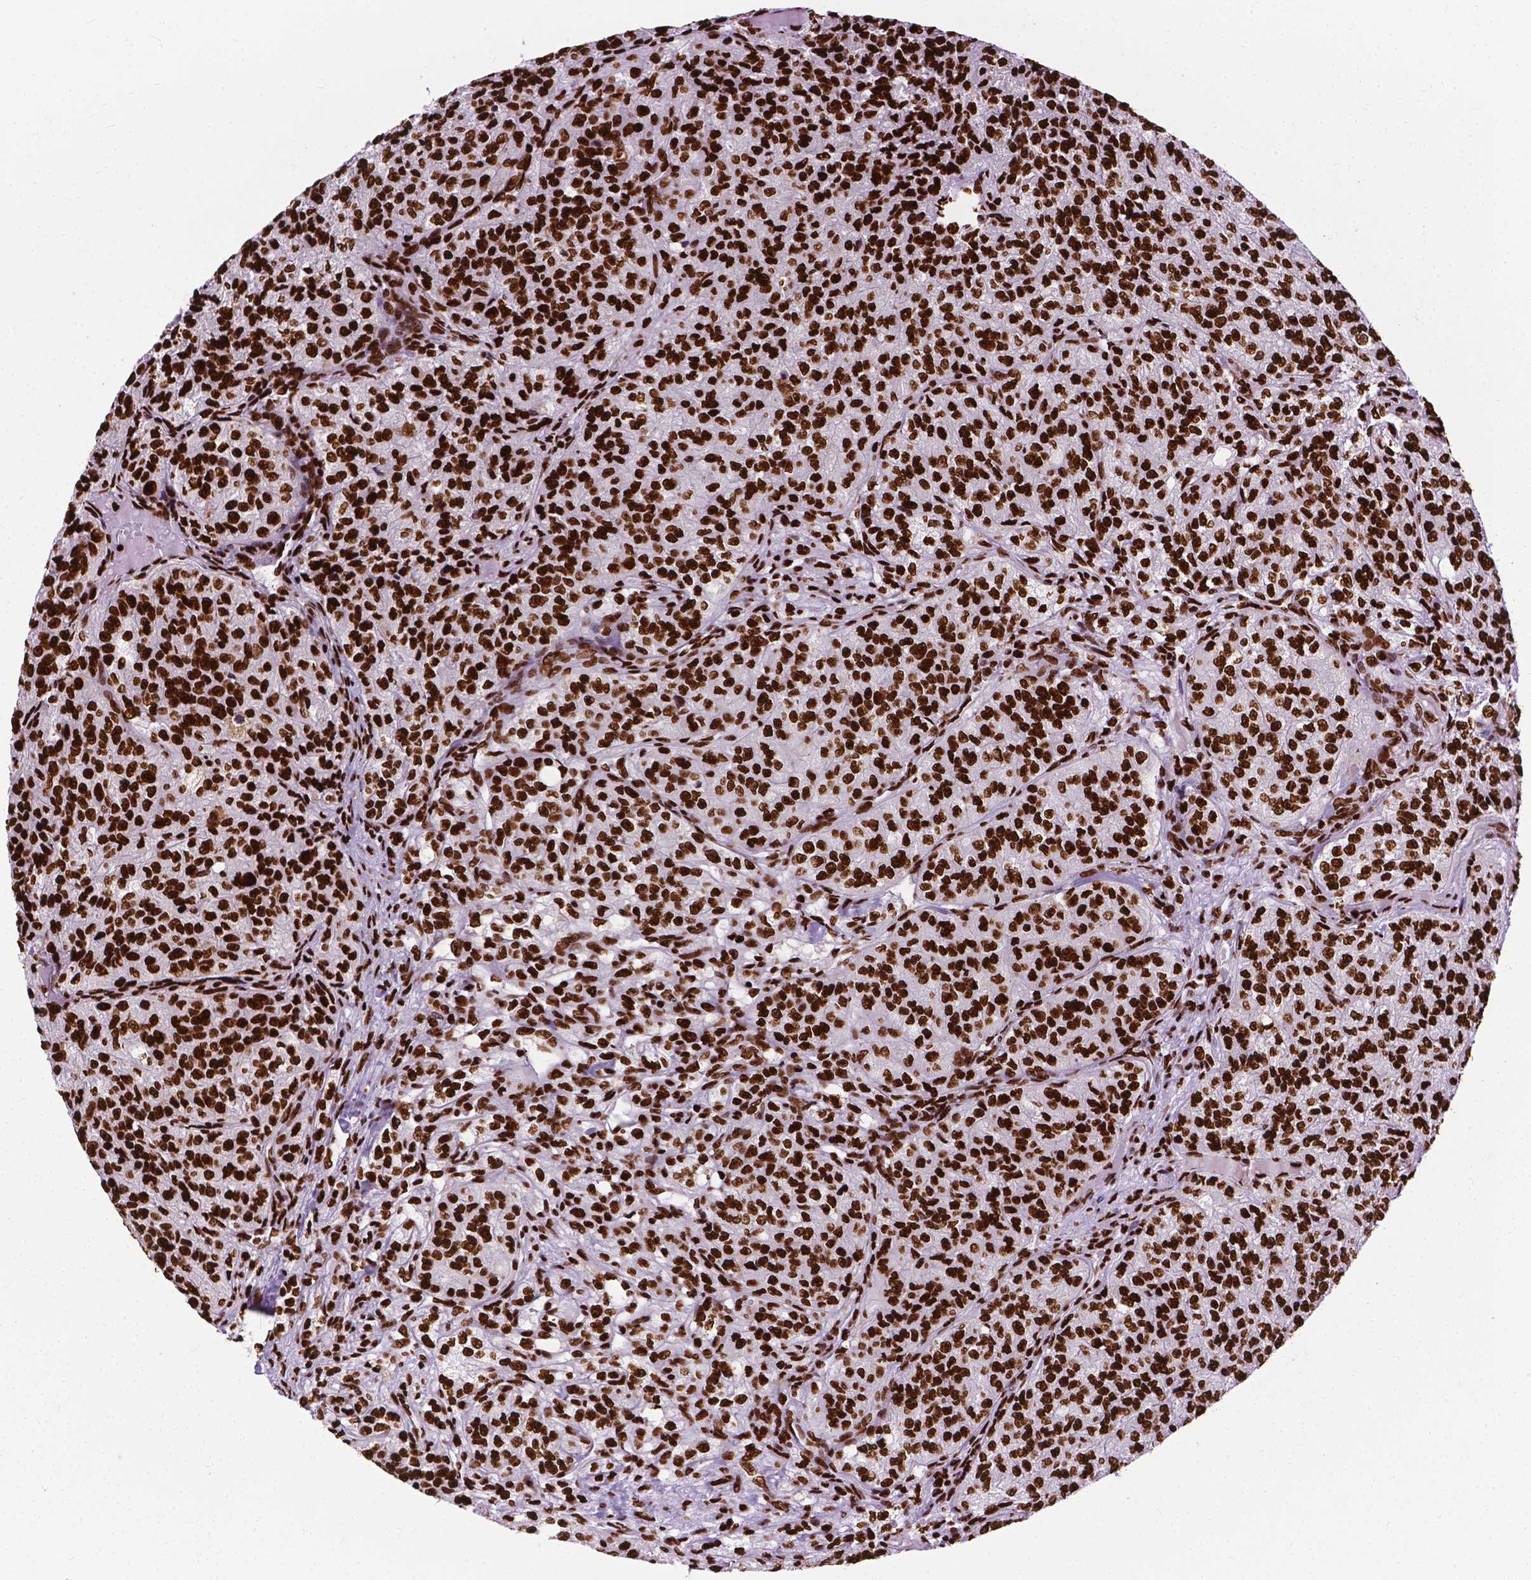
{"staining": {"intensity": "strong", "quantity": ">75%", "location": "nuclear"}, "tissue": "renal cancer", "cell_type": "Tumor cells", "image_type": "cancer", "snomed": [{"axis": "morphology", "description": "Adenocarcinoma, NOS"}, {"axis": "topography", "description": "Kidney"}], "caption": "Approximately >75% of tumor cells in renal adenocarcinoma show strong nuclear protein positivity as visualized by brown immunohistochemical staining.", "gene": "SMIM5", "patient": {"sex": "female", "age": 63}}